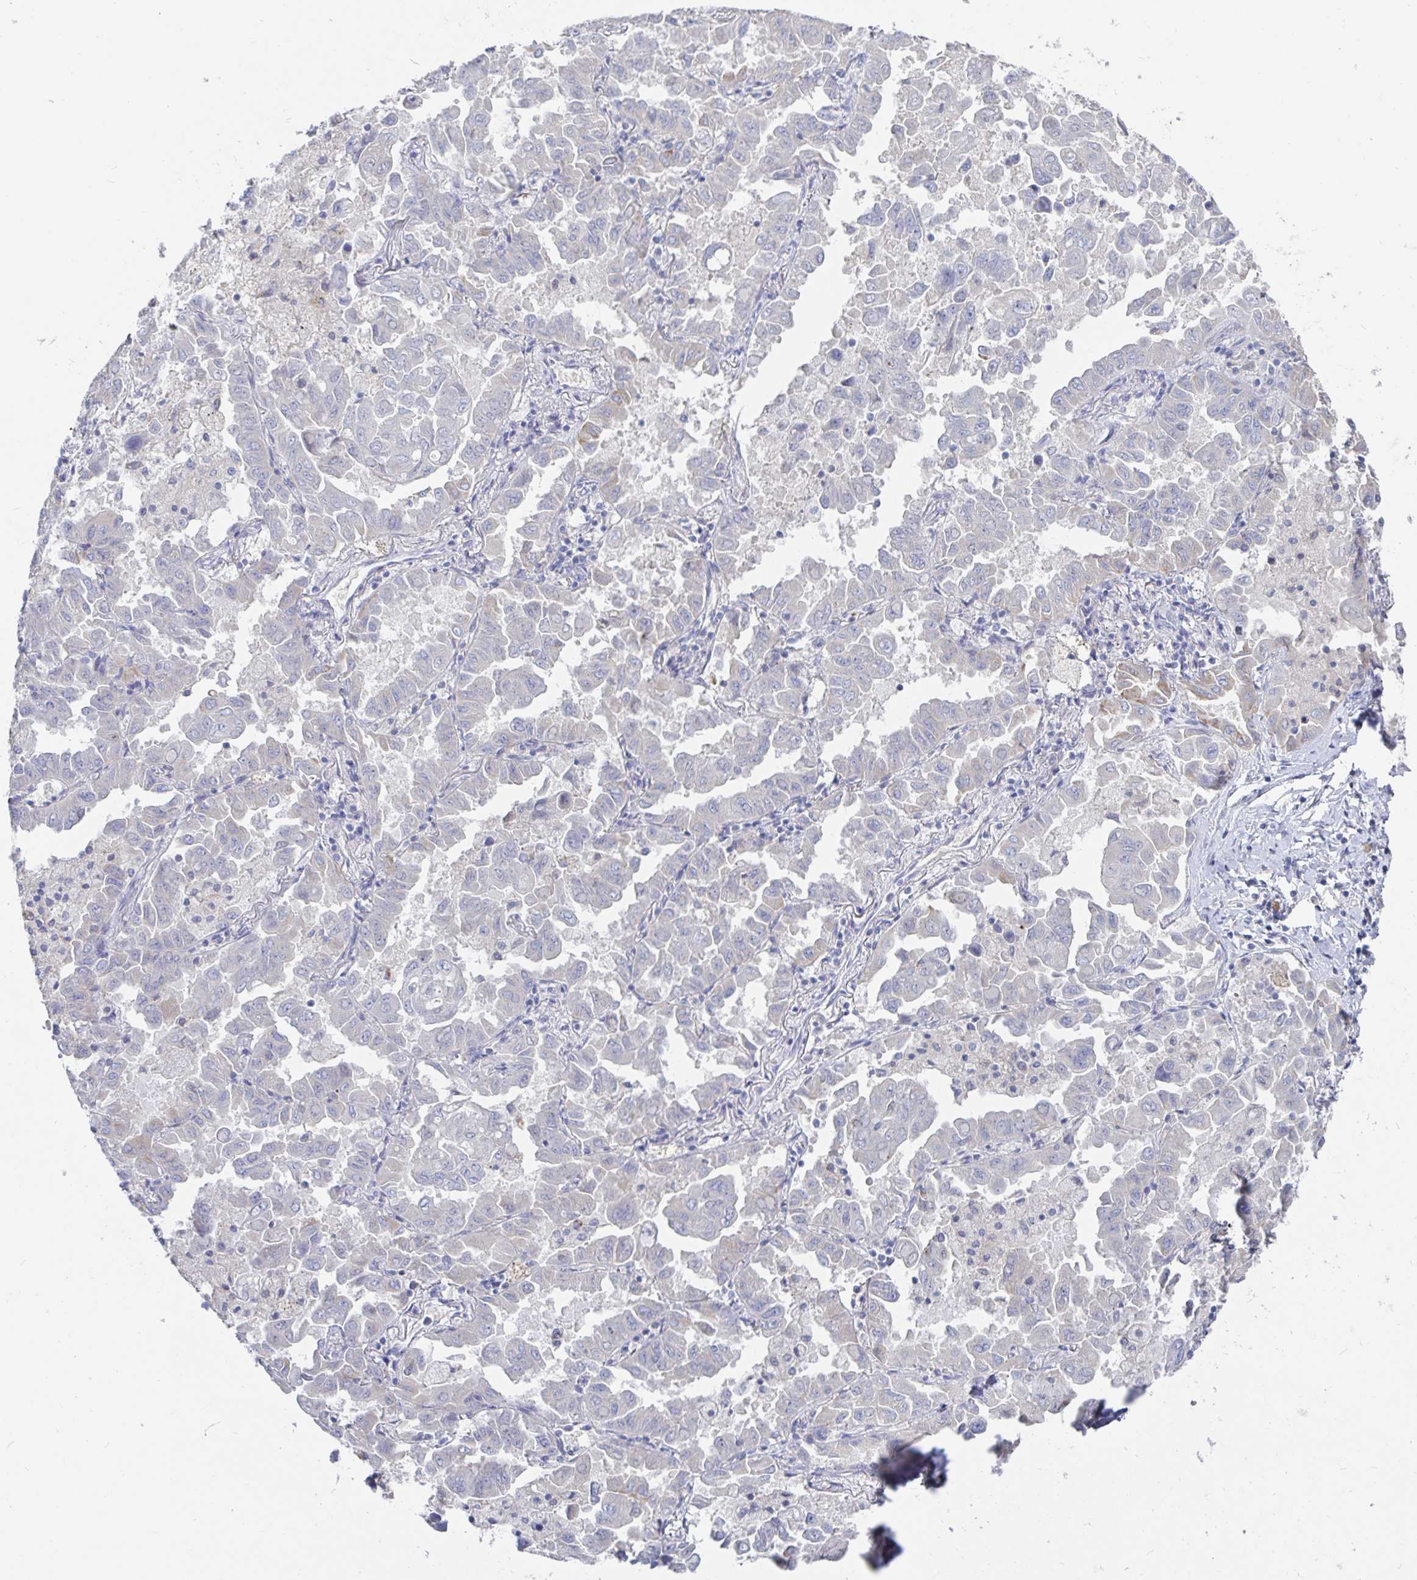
{"staining": {"intensity": "negative", "quantity": "none", "location": "none"}, "tissue": "lung cancer", "cell_type": "Tumor cells", "image_type": "cancer", "snomed": [{"axis": "morphology", "description": "Adenocarcinoma, NOS"}, {"axis": "topography", "description": "Lung"}], "caption": "Lung cancer (adenocarcinoma) was stained to show a protein in brown. There is no significant staining in tumor cells.", "gene": "SPPL3", "patient": {"sex": "male", "age": 64}}